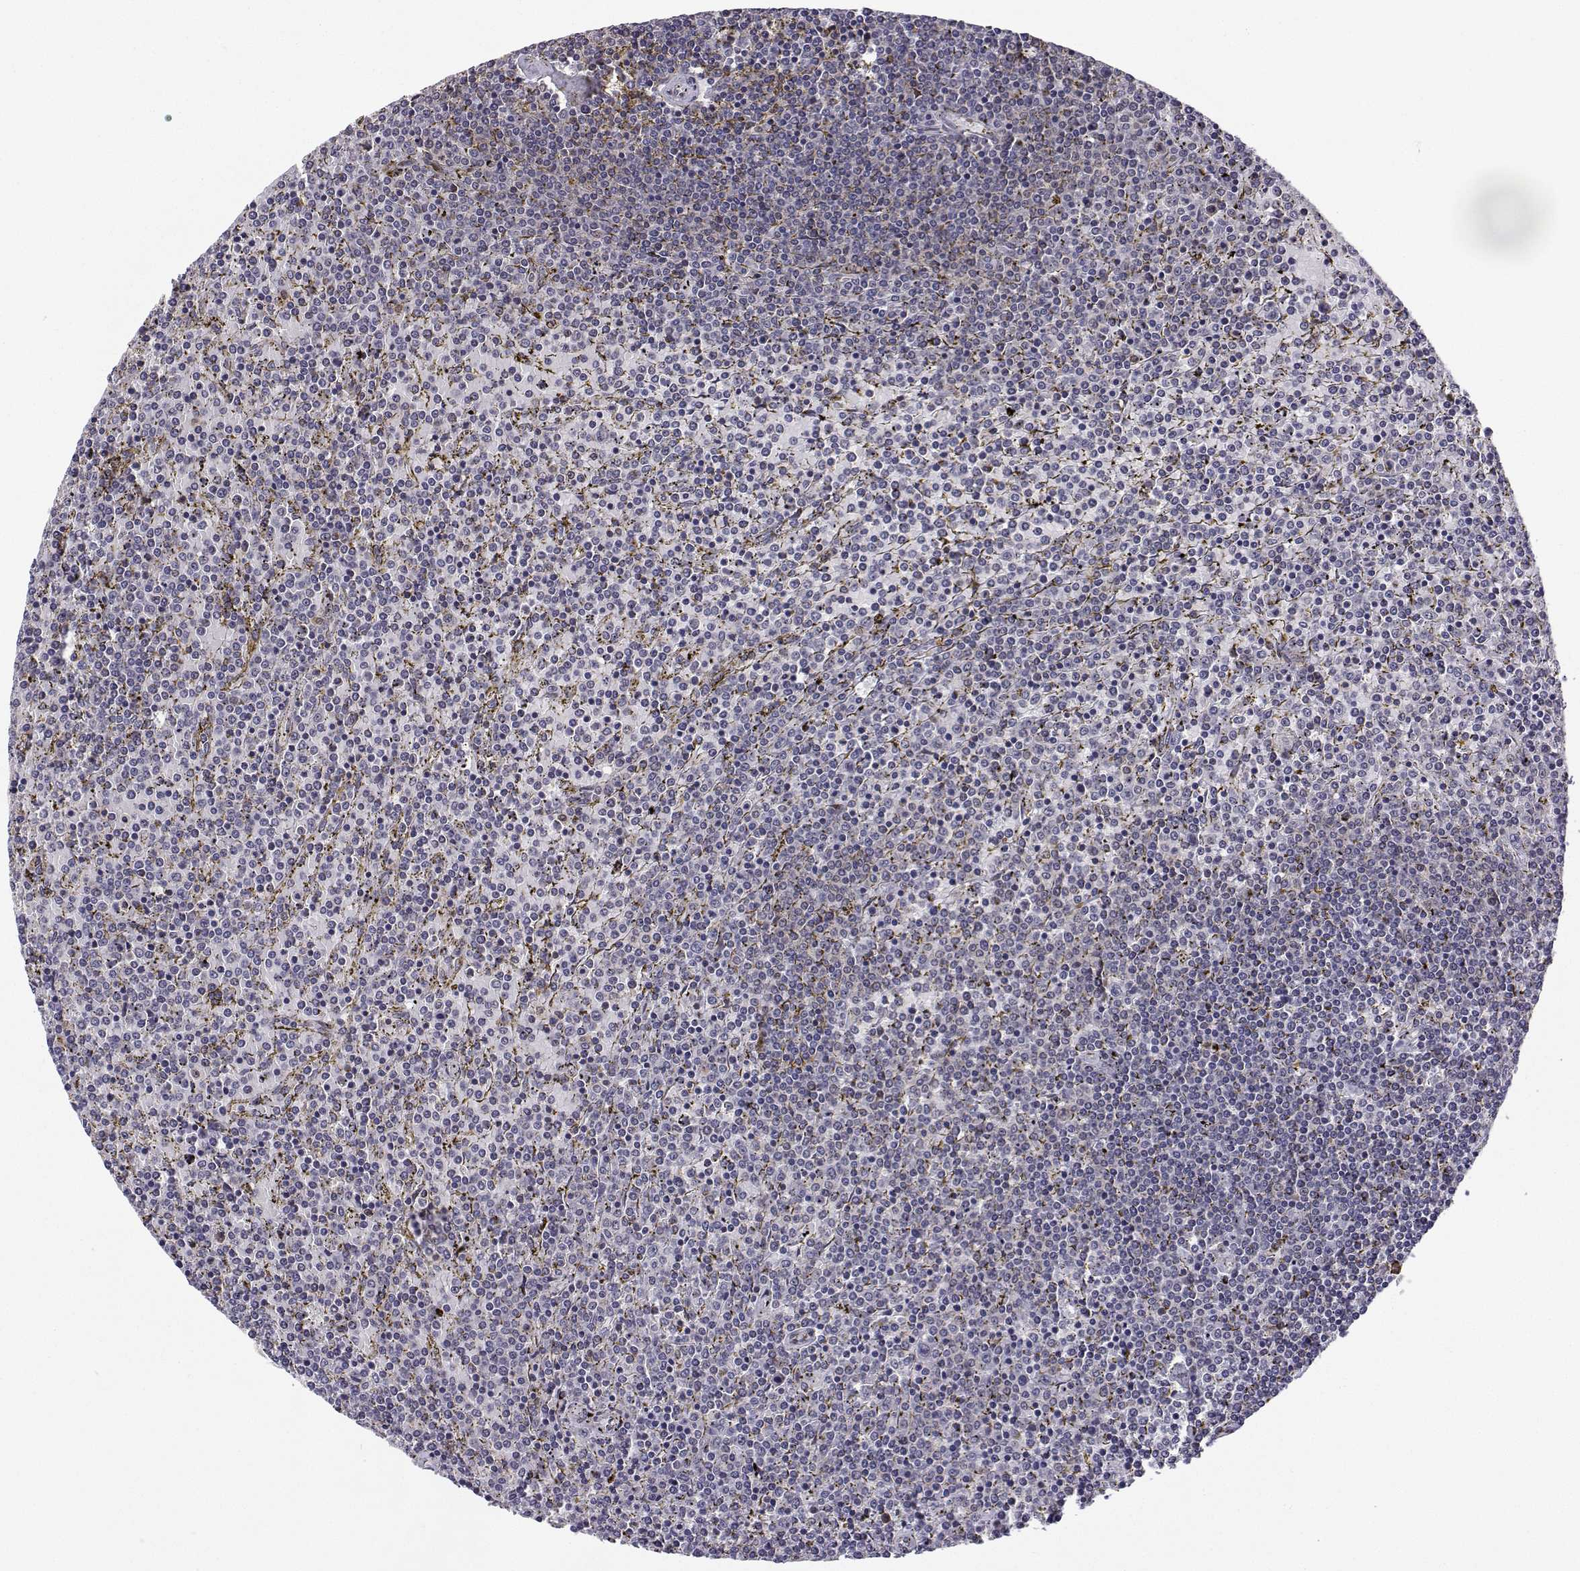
{"staining": {"intensity": "negative", "quantity": "none", "location": "none"}, "tissue": "lymphoma", "cell_type": "Tumor cells", "image_type": "cancer", "snomed": [{"axis": "morphology", "description": "Malignant lymphoma, non-Hodgkin's type, Low grade"}, {"axis": "topography", "description": "Spleen"}], "caption": "Micrograph shows no significant protein positivity in tumor cells of lymphoma.", "gene": "PHGDH", "patient": {"sex": "female", "age": 77}}